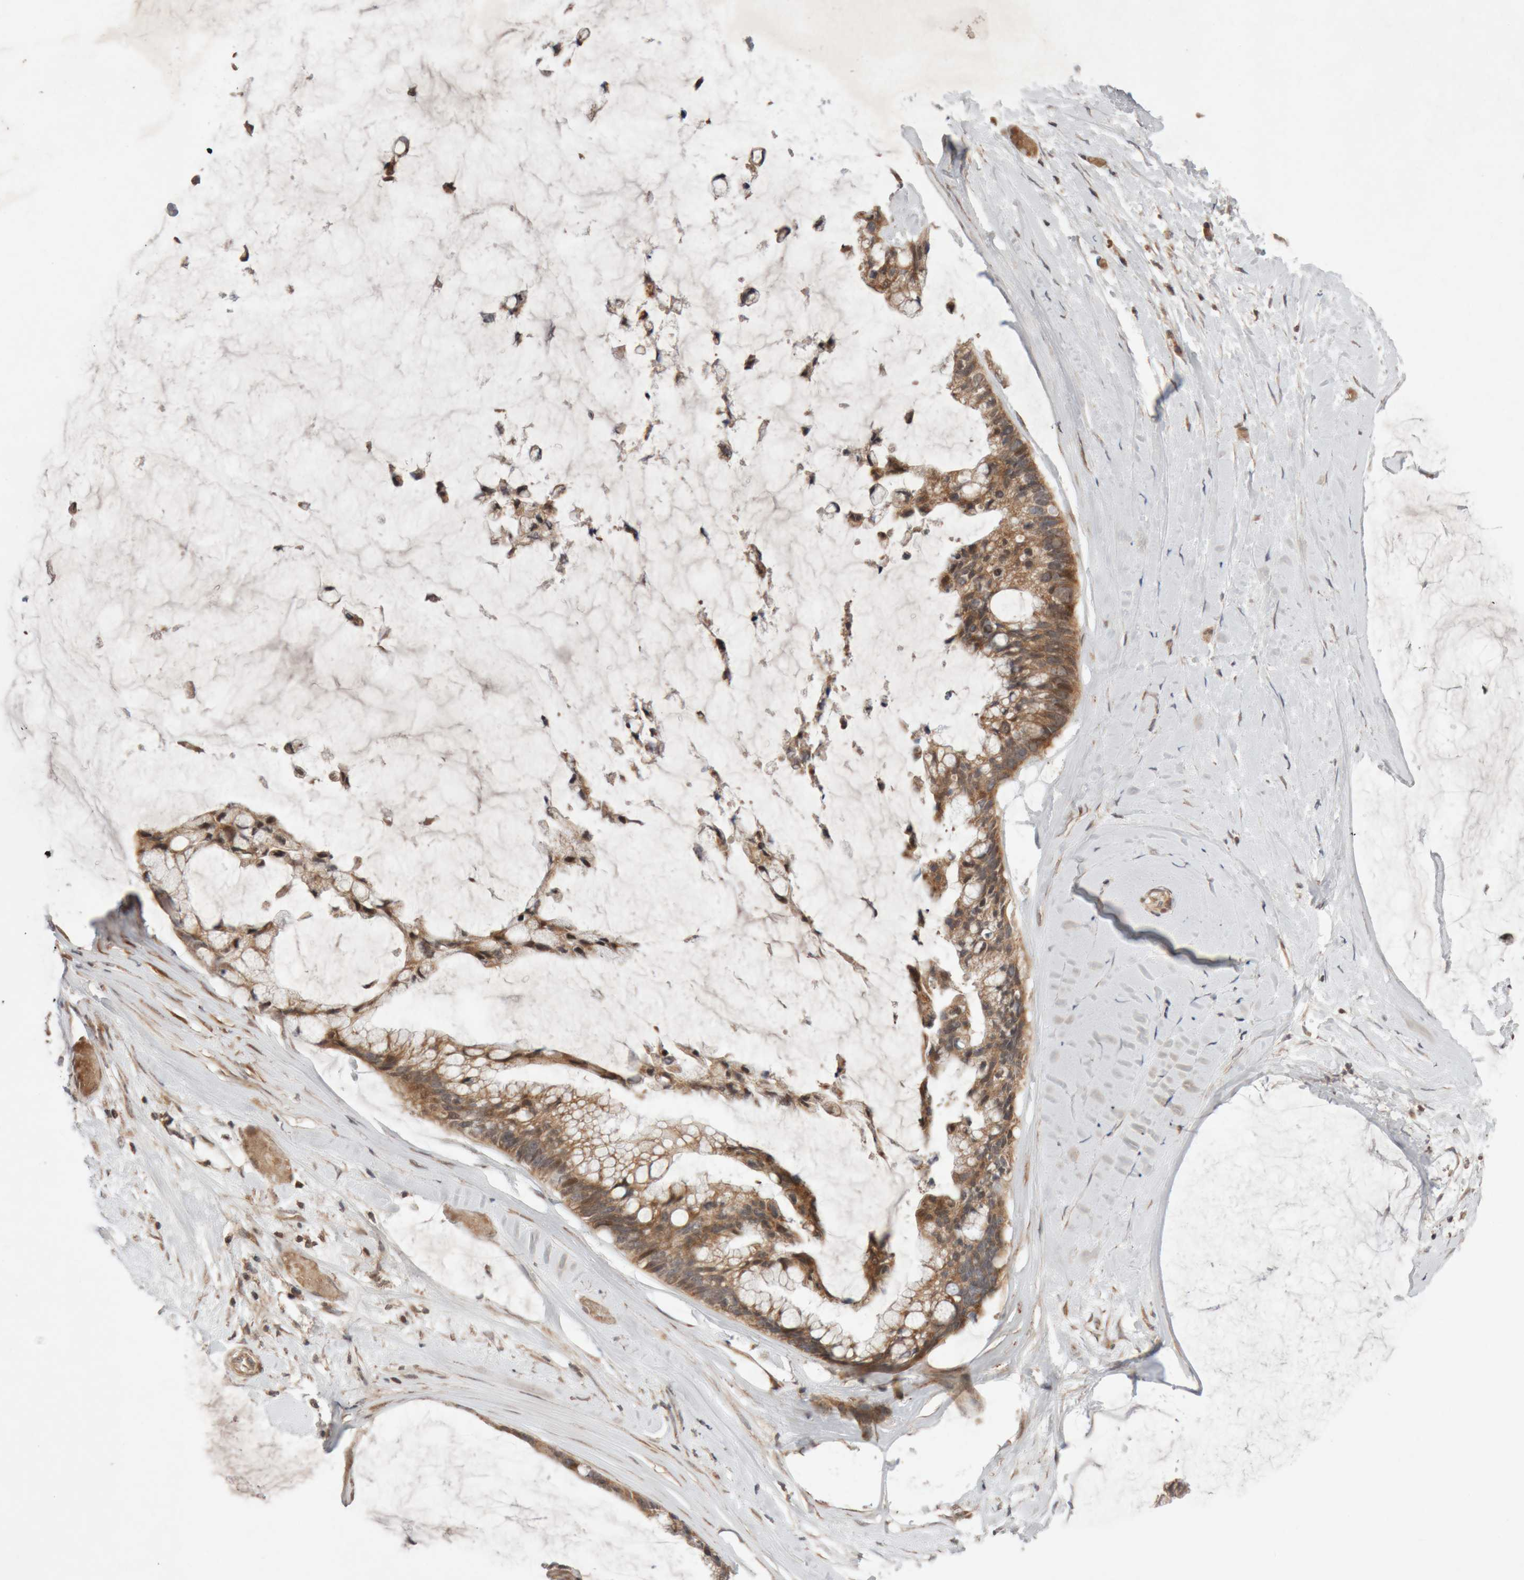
{"staining": {"intensity": "moderate", "quantity": ">75%", "location": "cytoplasmic/membranous"}, "tissue": "ovarian cancer", "cell_type": "Tumor cells", "image_type": "cancer", "snomed": [{"axis": "morphology", "description": "Cystadenocarcinoma, mucinous, NOS"}, {"axis": "topography", "description": "Ovary"}], "caption": "This is a photomicrograph of IHC staining of ovarian cancer, which shows moderate expression in the cytoplasmic/membranous of tumor cells.", "gene": "KIF21B", "patient": {"sex": "female", "age": 39}}